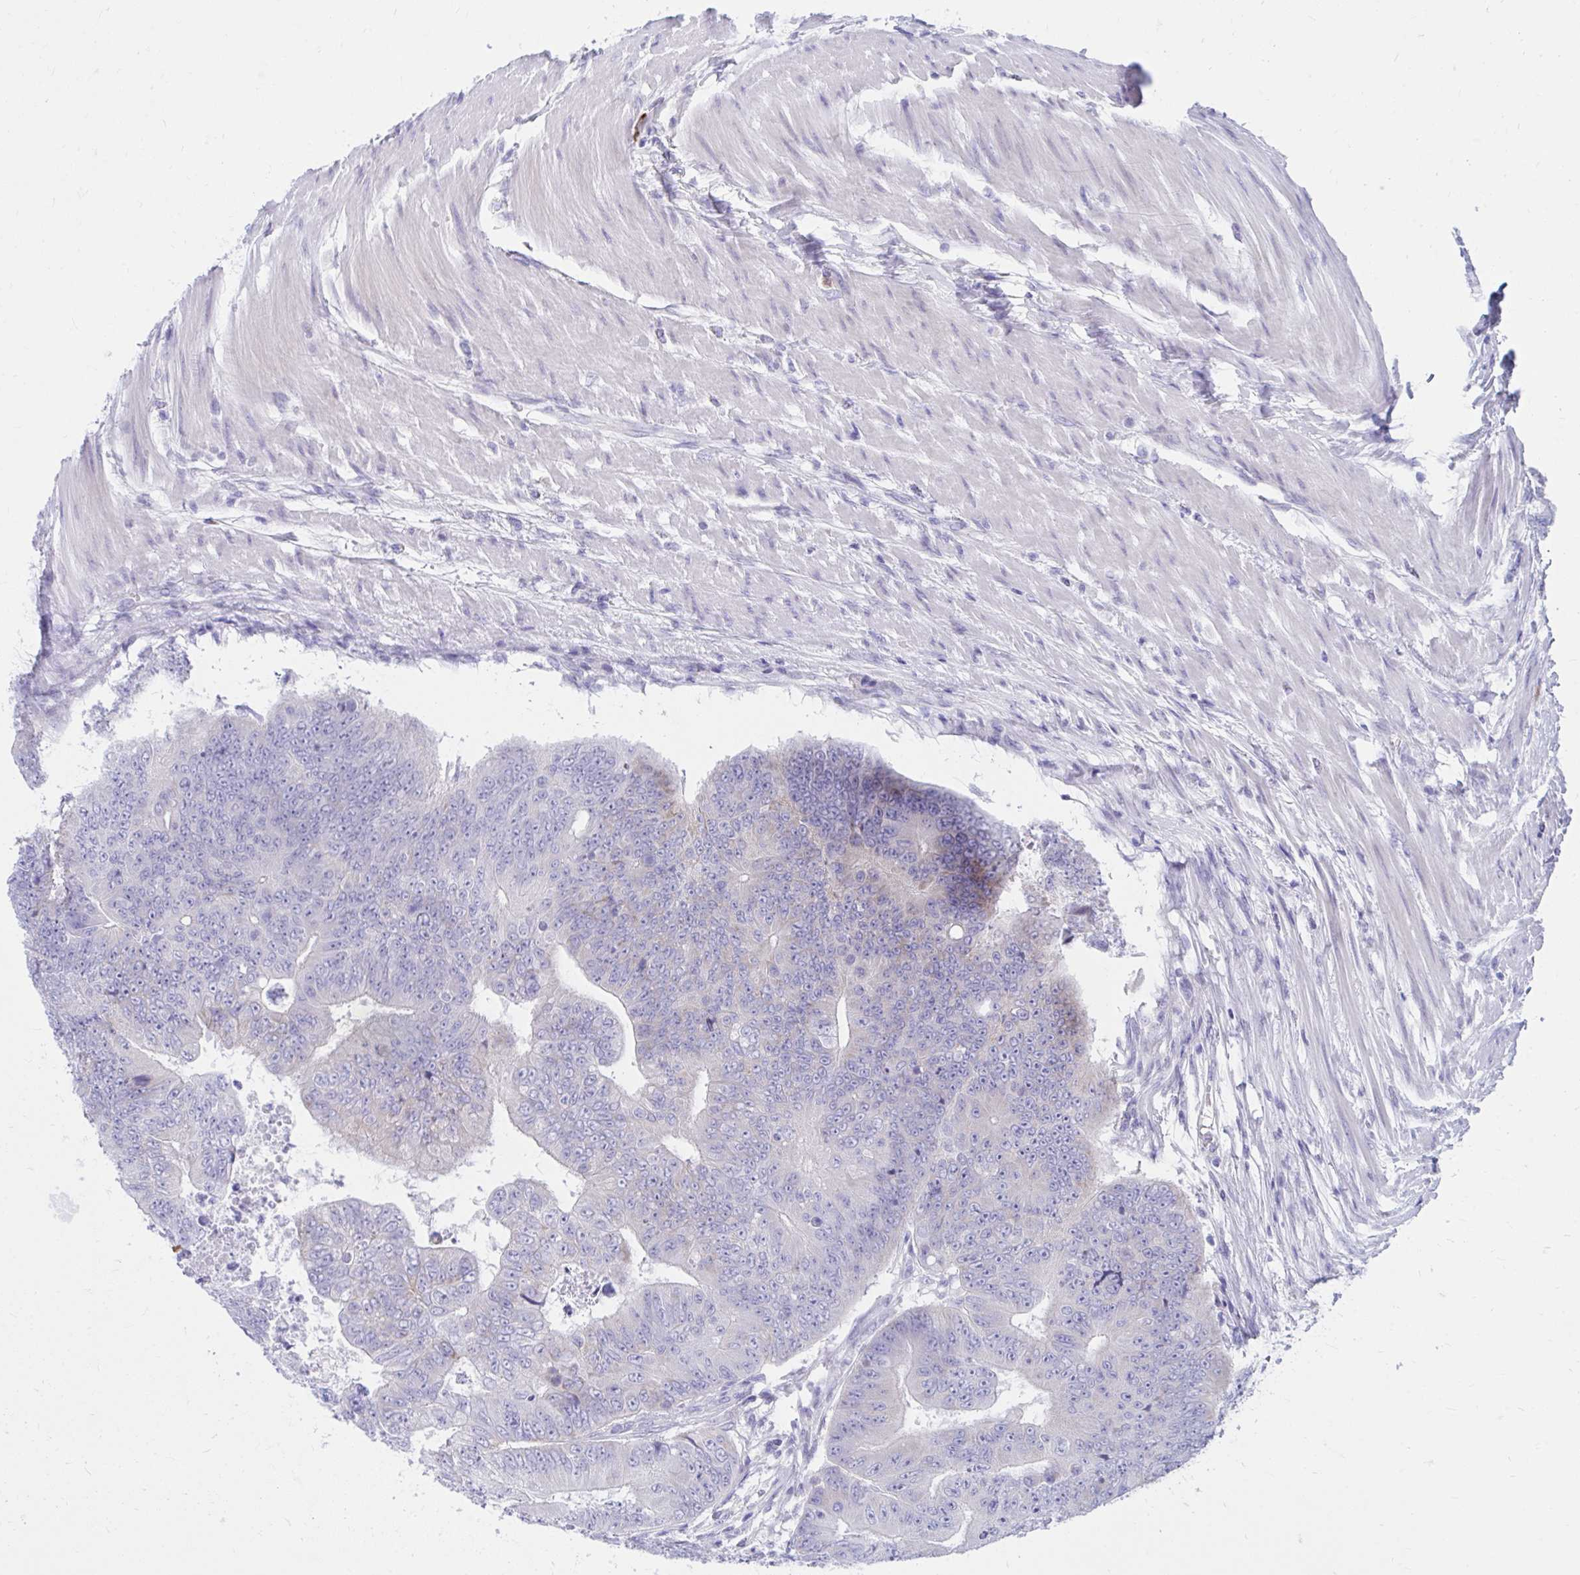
{"staining": {"intensity": "negative", "quantity": "none", "location": "none"}, "tissue": "colorectal cancer", "cell_type": "Tumor cells", "image_type": "cancer", "snomed": [{"axis": "morphology", "description": "Adenocarcinoma, NOS"}, {"axis": "topography", "description": "Colon"}], "caption": "Immunohistochemistry of colorectal adenocarcinoma demonstrates no positivity in tumor cells.", "gene": "SHISA8", "patient": {"sex": "female", "age": 48}}